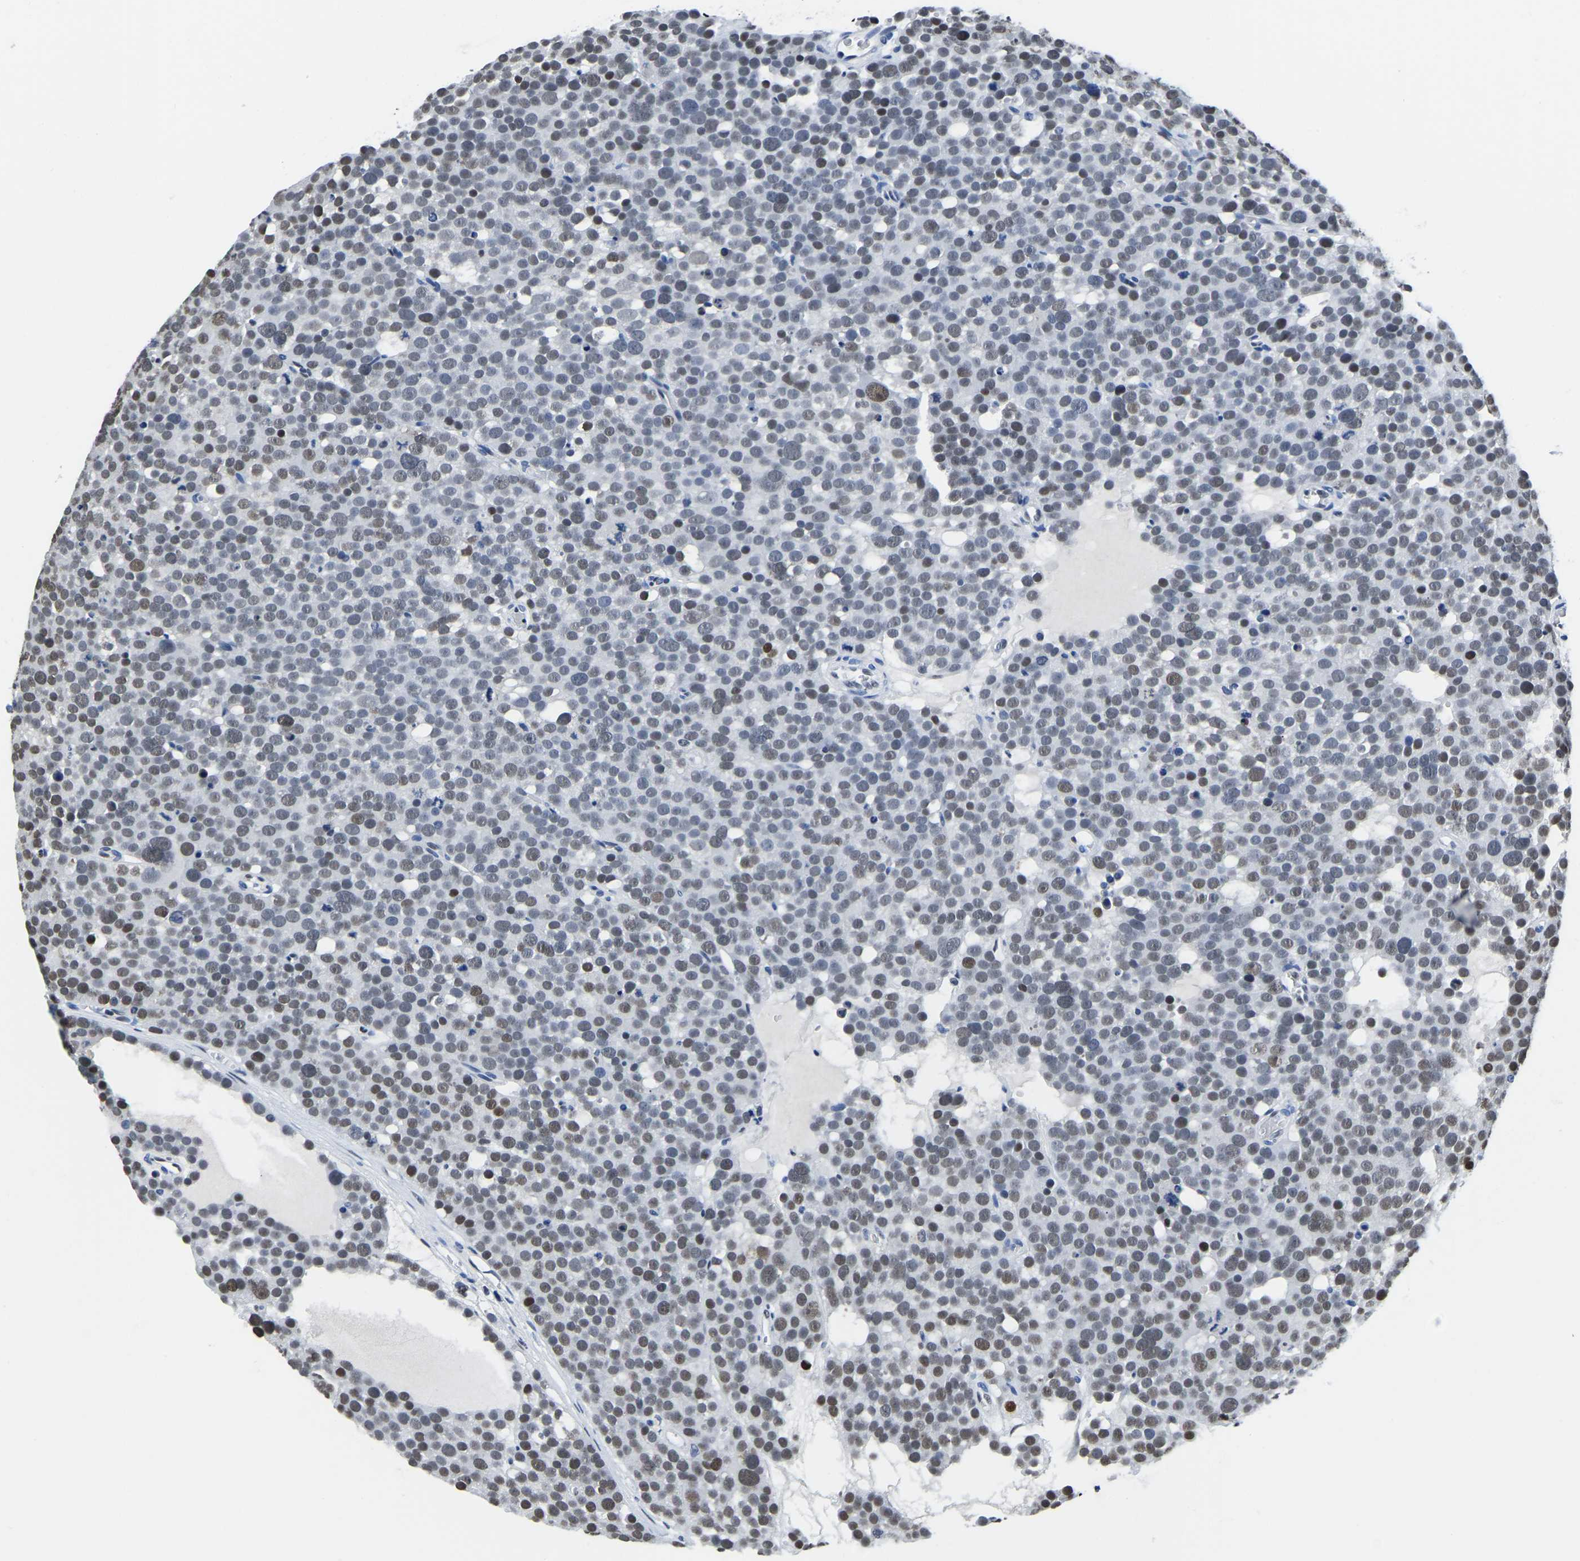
{"staining": {"intensity": "strong", "quantity": "<25%", "location": "nuclear"}, "tissue": "testis cancer", "cell_type": "Tumor cells", "image_type": "cancer", "snomed": [{"axis": "morphology", "description": "Seminoma, NOS"}, {"axis": "topography", "description": "Testis"}], "caption": "Immunohistochemical staining of testis cancer (seminoma) exhibits medium levels of strong nuclear positivity in approximately <25% of tumor cells.", "gene": "UBA1", "patient": {"sex": "male", "age": 71}}